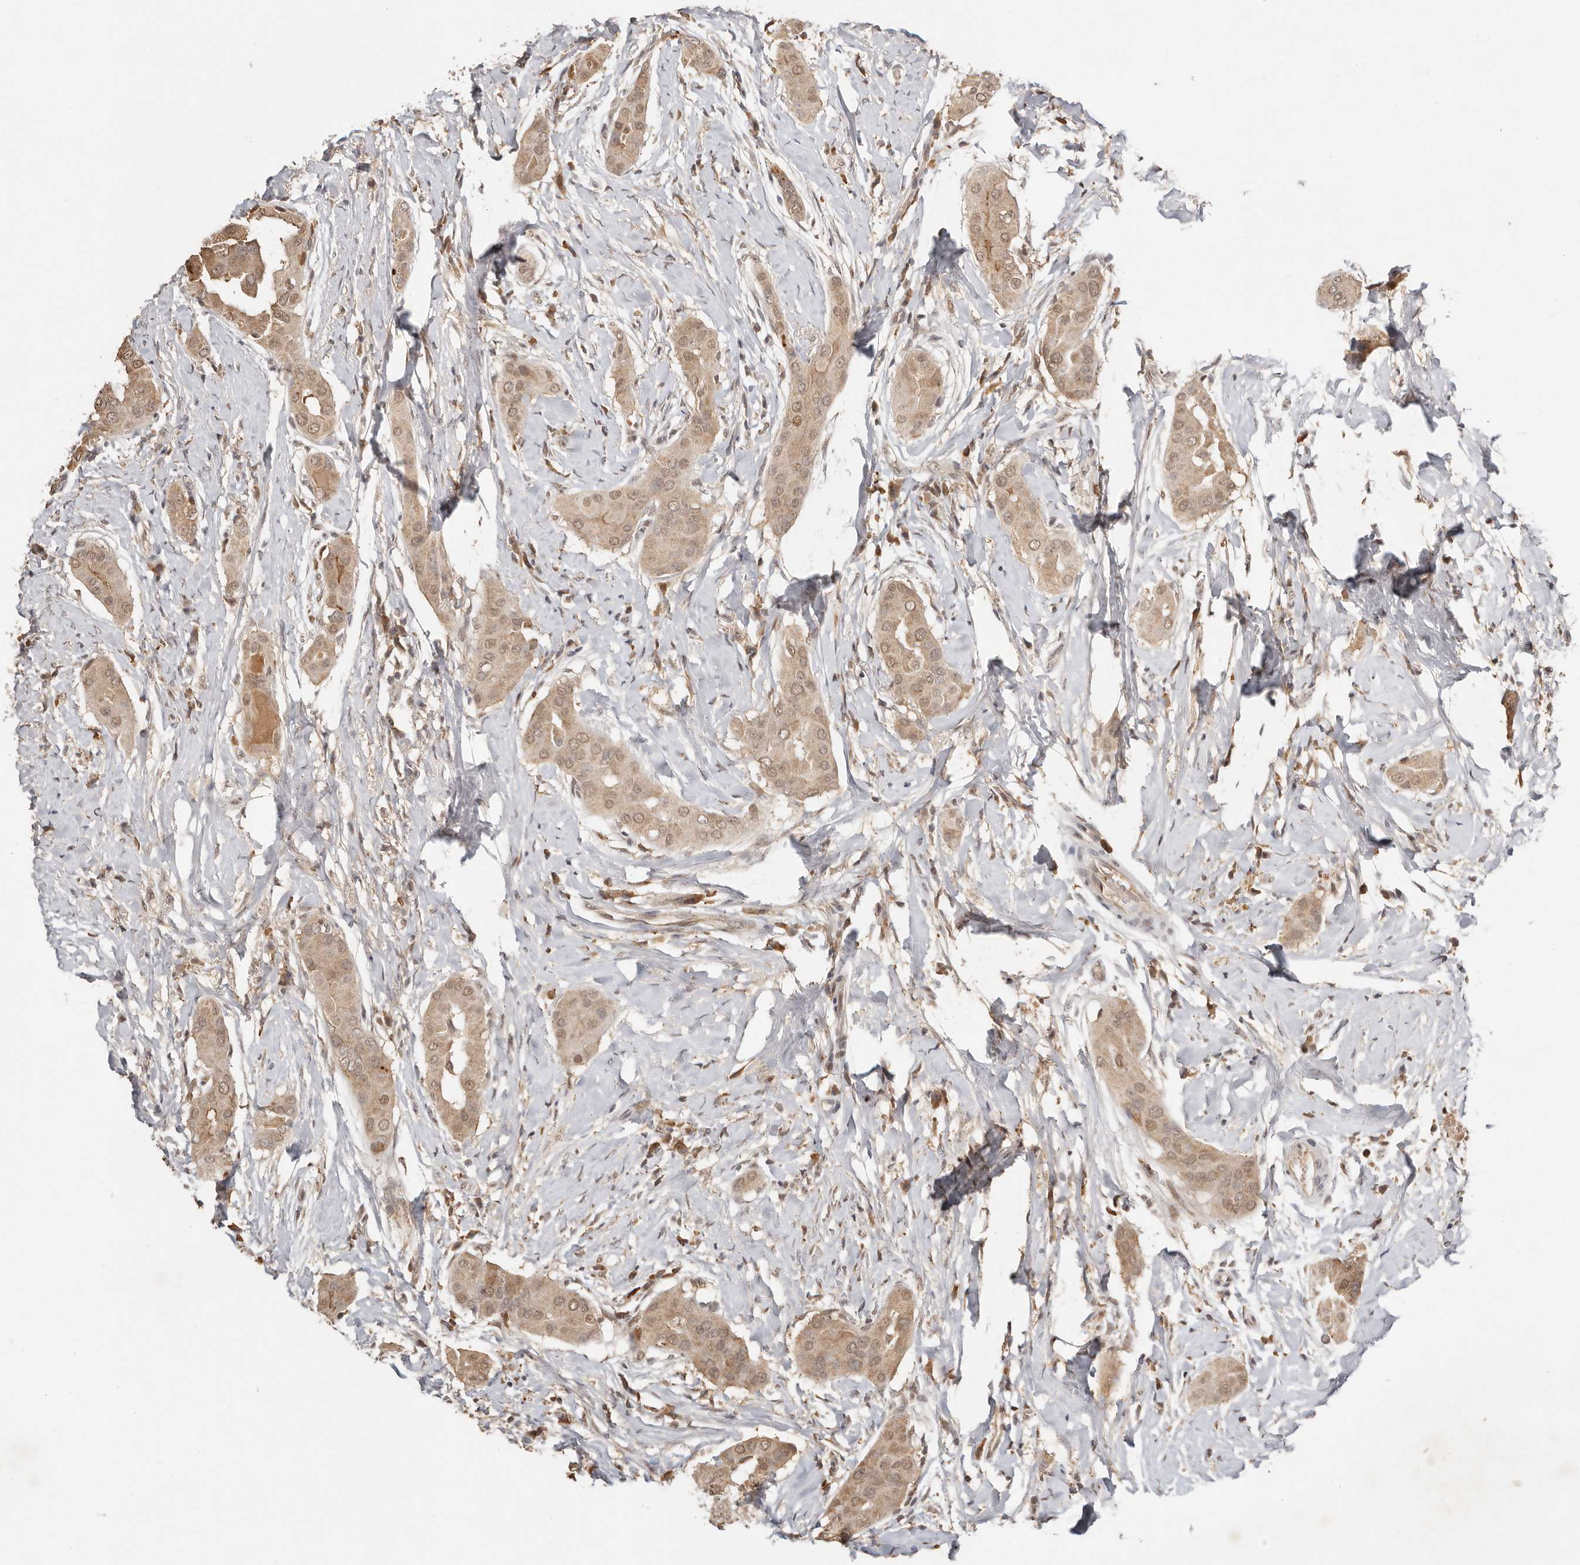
{"staining": {"intensity": "moderate", "quantity": ">75%", "location": "cytoplasmic/membranous,nuclear"}, "tissue": "thyroid cancer", "cell_type": "Tumor cells", "image_type": "cancer", "snomed": [{"axis": "morphology", "description": "Papillary adenocarcinoma, NOS"}, {"axis": "topography", "description": "Thyroid gland"}], "caption": "The photomicrograph exhibits a brown stain indicating the presence of a protein in the cytoplasmic/membranous and nuclear of tumor cells in thyroid cancer.", "gene": "SEC14L1", "patient": {"sex": "male", "age": 33}}